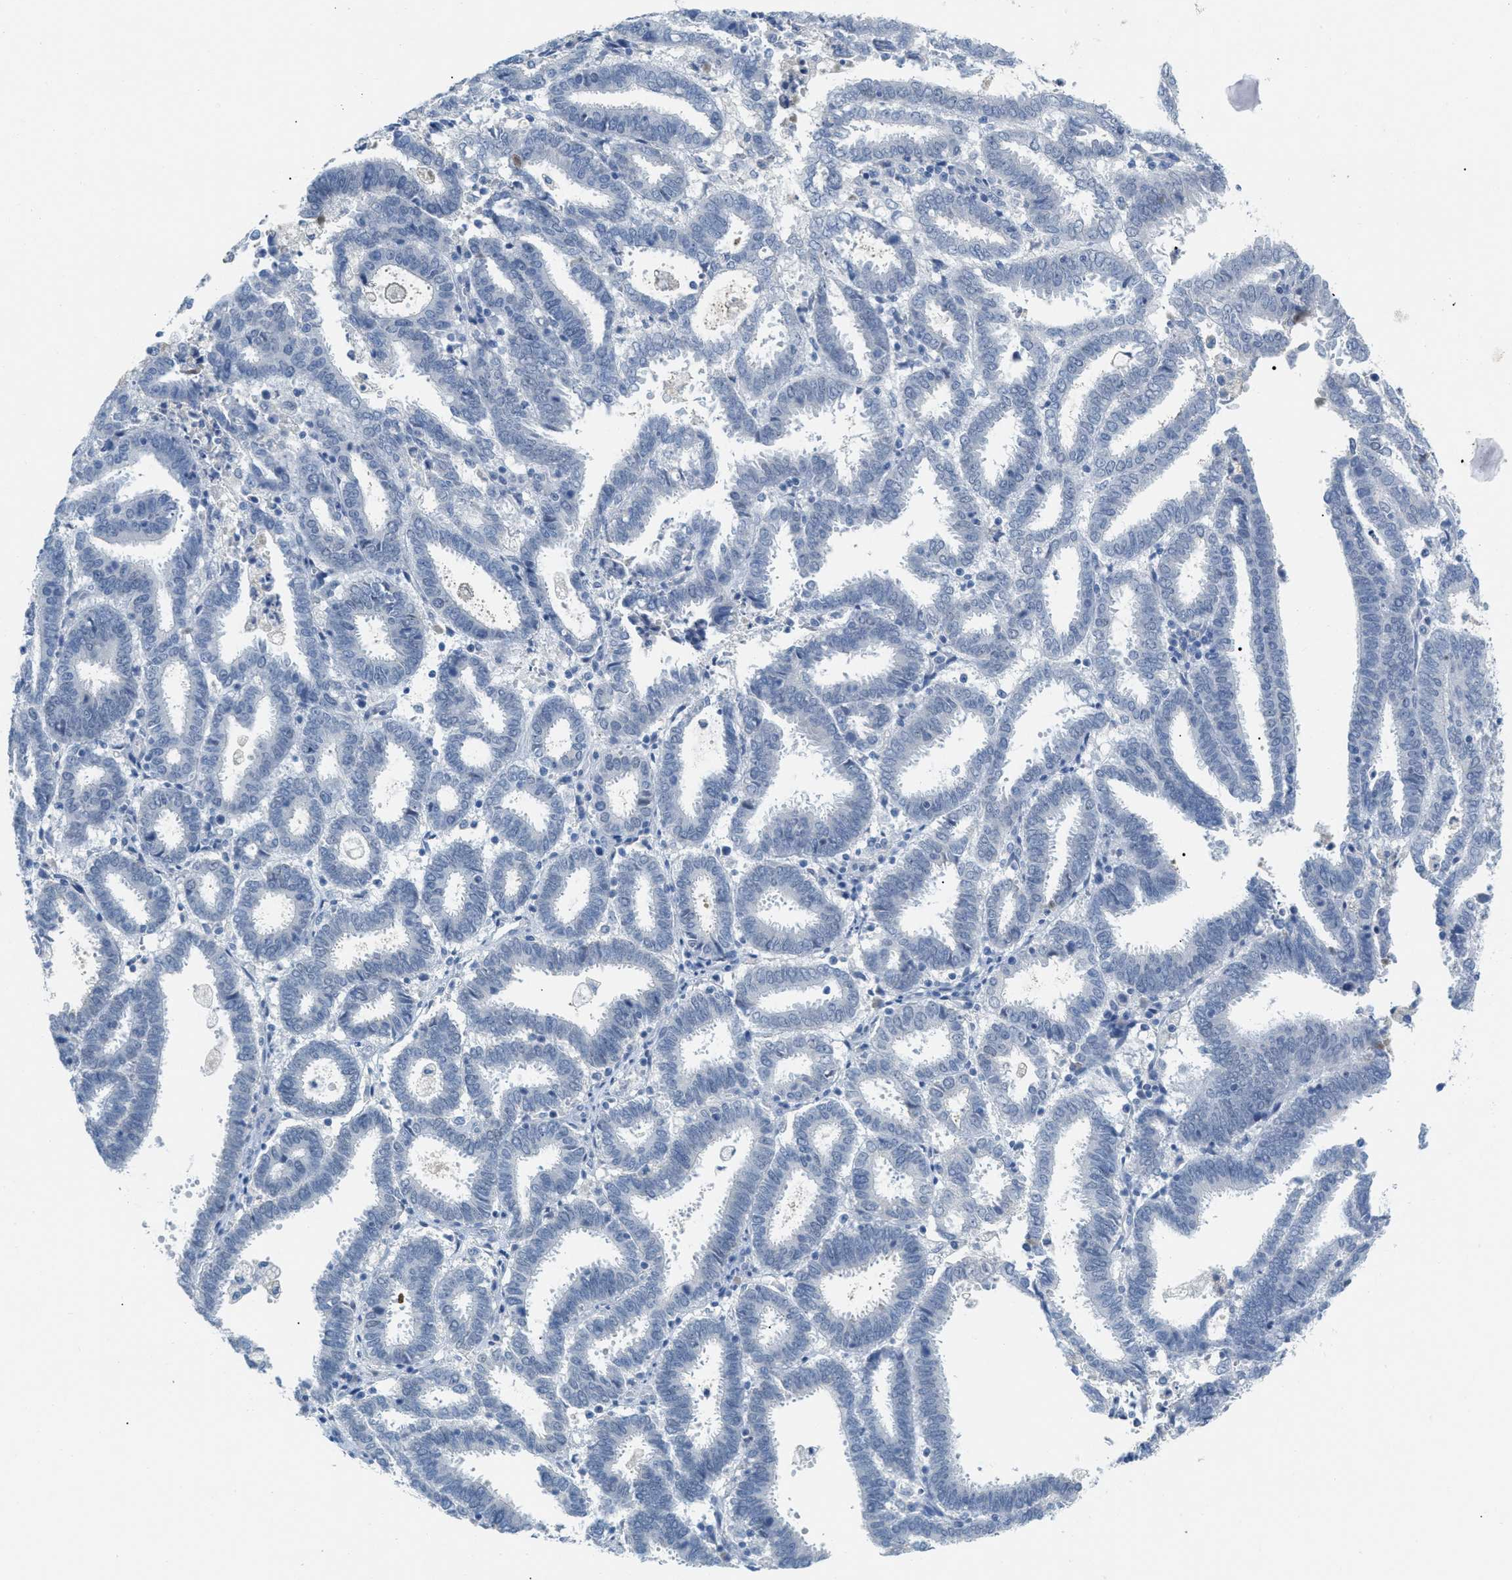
{"staining": {"intensity": "negative", "quantity": "none", "location": "none"}, "tissue": "endometrial cancer", "cell_type": "Tumor cells", "image_type": "cancer", "snomed": [{"axis": "morphology", "description": "Adenocarcinoma, NOS"}, {"axis": "topography", "description": "Uterus"}], "caption": "Tumor cells are negative for brown protein staining in adenocarcinoma (endometrial). Brightfield microscopy of immunohistochemistry stained with DAB (3,3'-diaminobenzidine) (brown) and hematoxylin (blue), captured at high magnification.", "gene": "HSF2", "patient": {"sex": "female", "age": 83}}